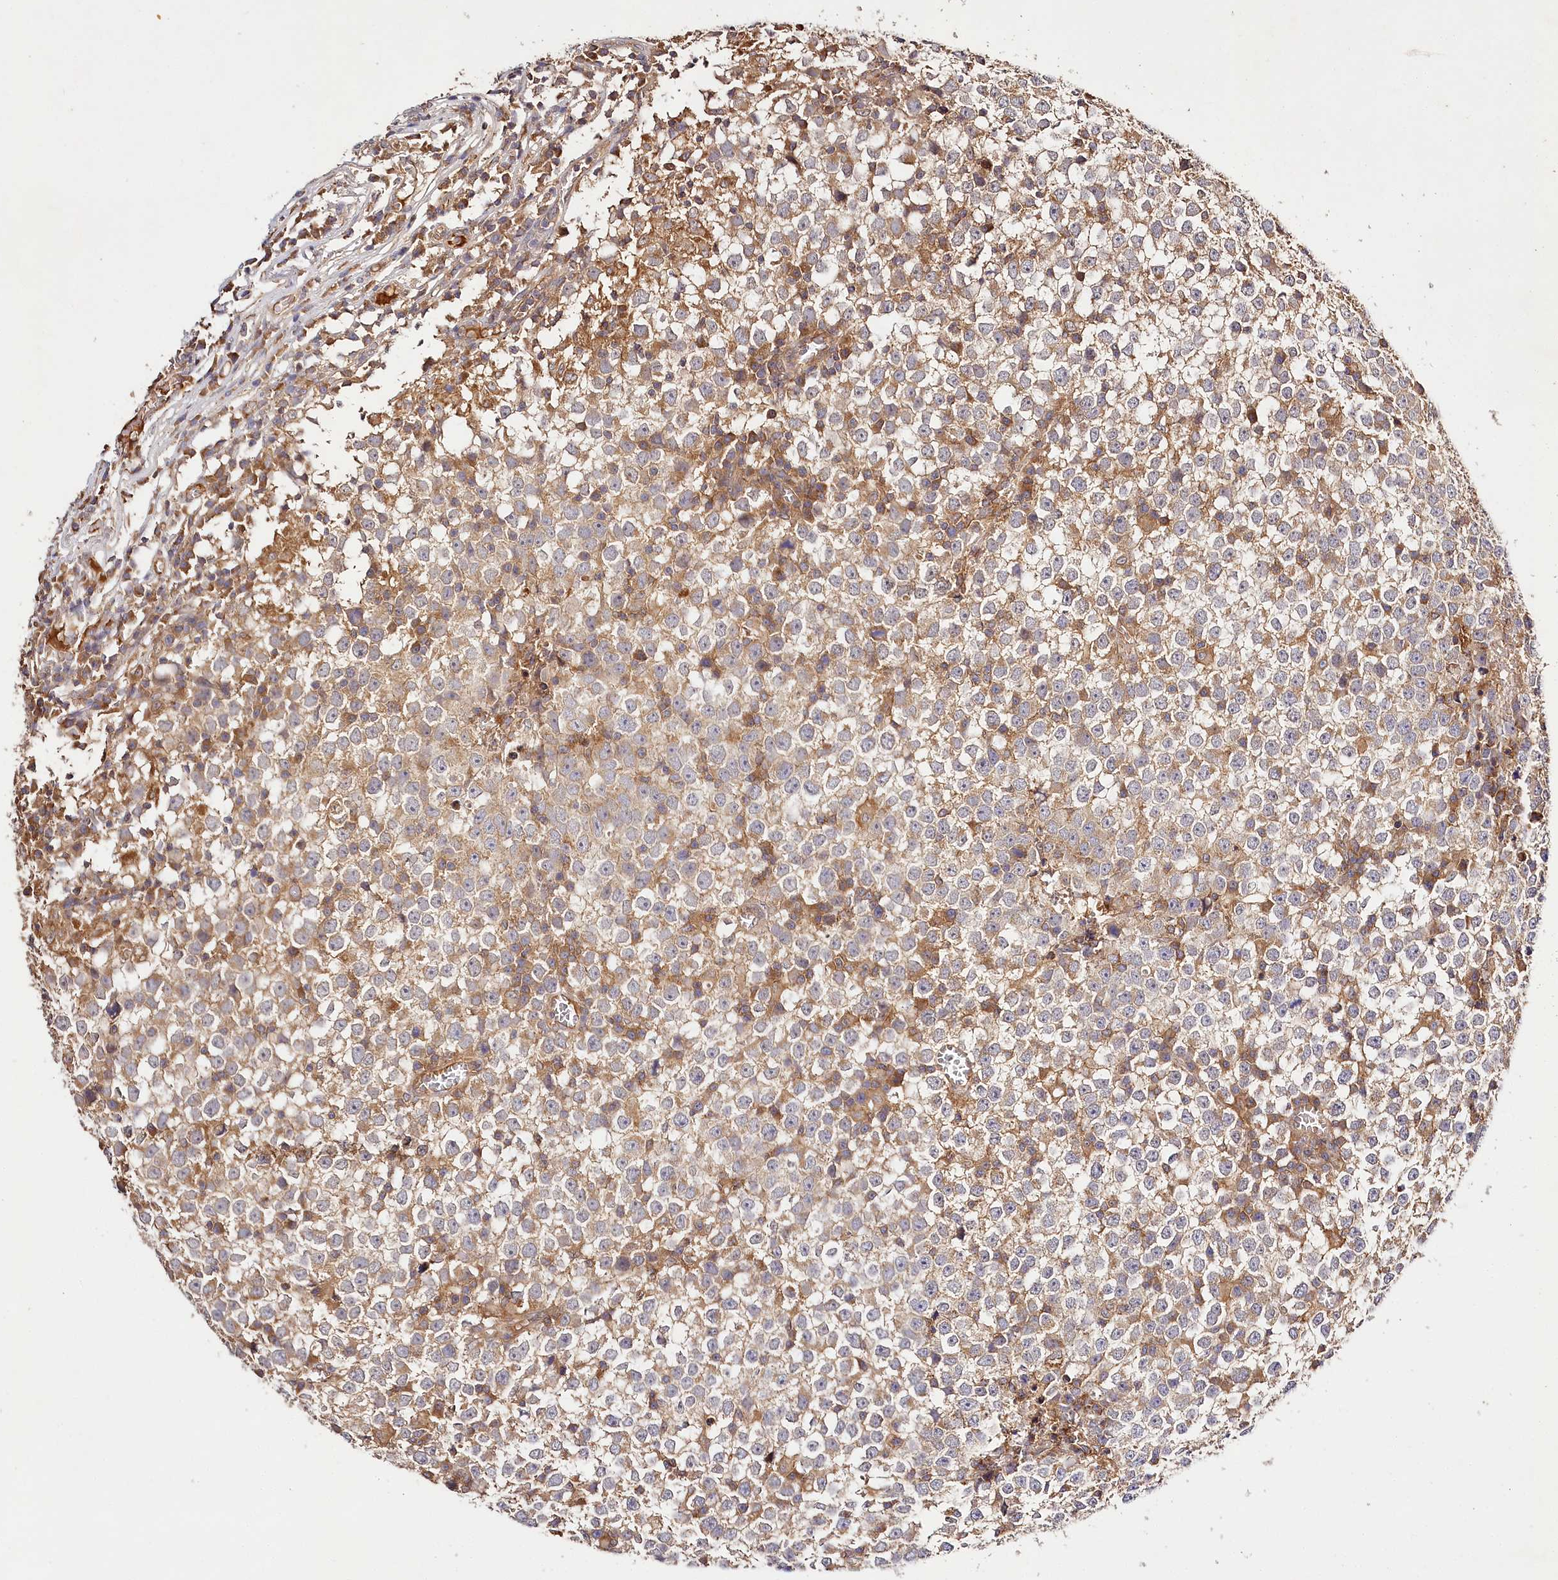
{"staining": {"intensity": "moderate", "quantity": ">75%", "location": "cytoplasmic/membranous"}, "tissue": "testis cancer", "cell_type": "Tumor cells", "image_type": "cancer", "snomed": [{"axis": "morphology", "description": "Seminoma, NOS"}, {"axis": "topography", "description": "Testis"}], "caption": "This image reveals immunohistochemistry (IHC) staining of human testis cancer, with medium moderate cytoplasmic/membranous positivity in approximately >75% of tumor cells.", "gene": "LSS", "patient": {"sex": "male", "age": 65}}